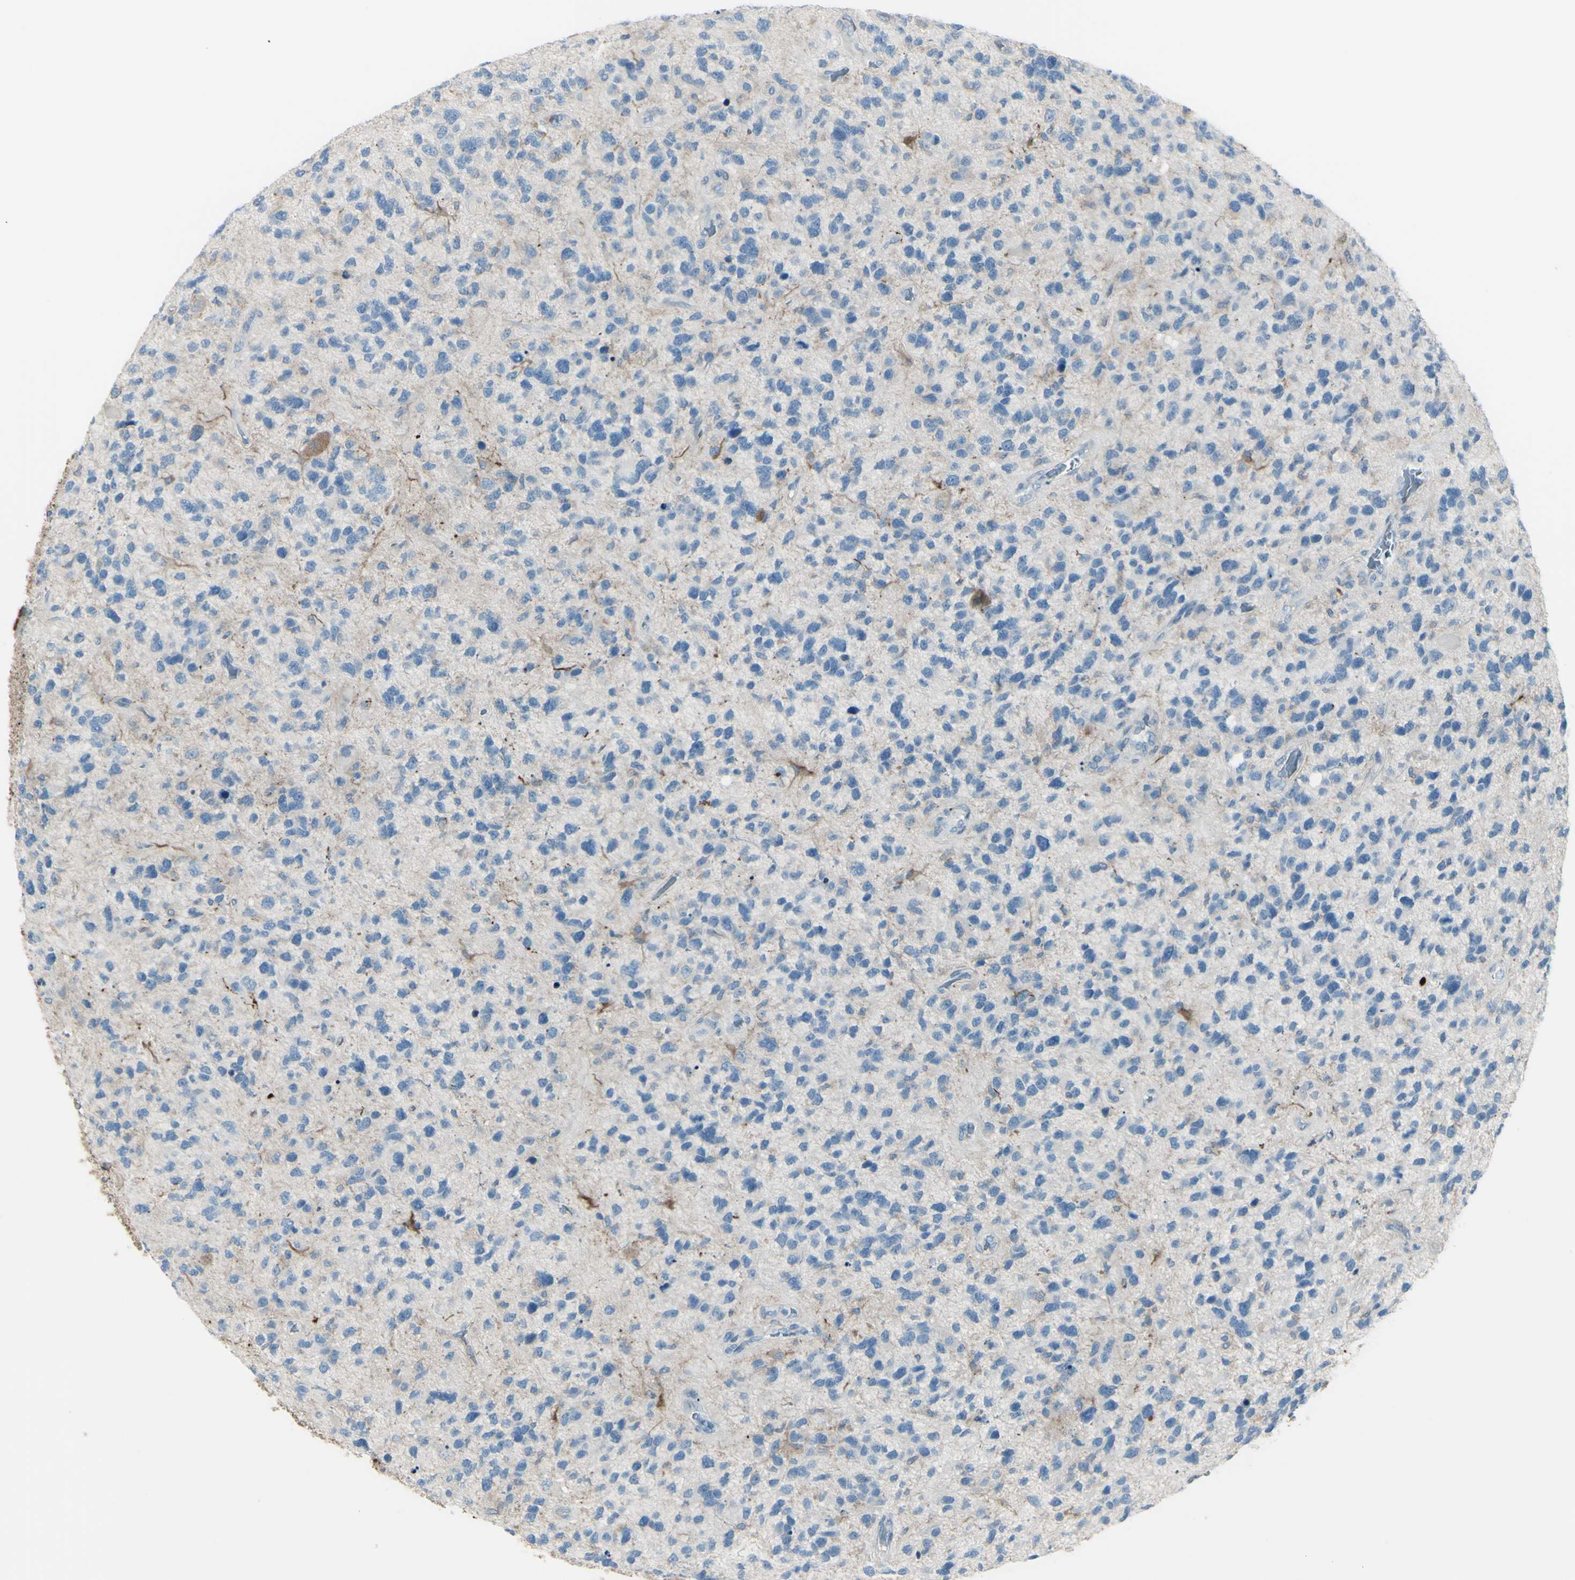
{"staining": {"intensity": "negative", "quantity": "none", "location": "none"}, "tissue": "glioma", "cell_type": "Tumor cells", "image_type": "cancer", "snomed": [{"axis": "morphology", "description": "Glioma, malignant, High grade"}, {"axis": "topography", "description": "Brain"}], "caption": "This is an immunohistochemistry (IHC) photomicrograph of malignant glioma (high-grade). There is no staining in tumor cells.", "gene": "GPR34", "patient": {"sex": "female", "age": 58}}